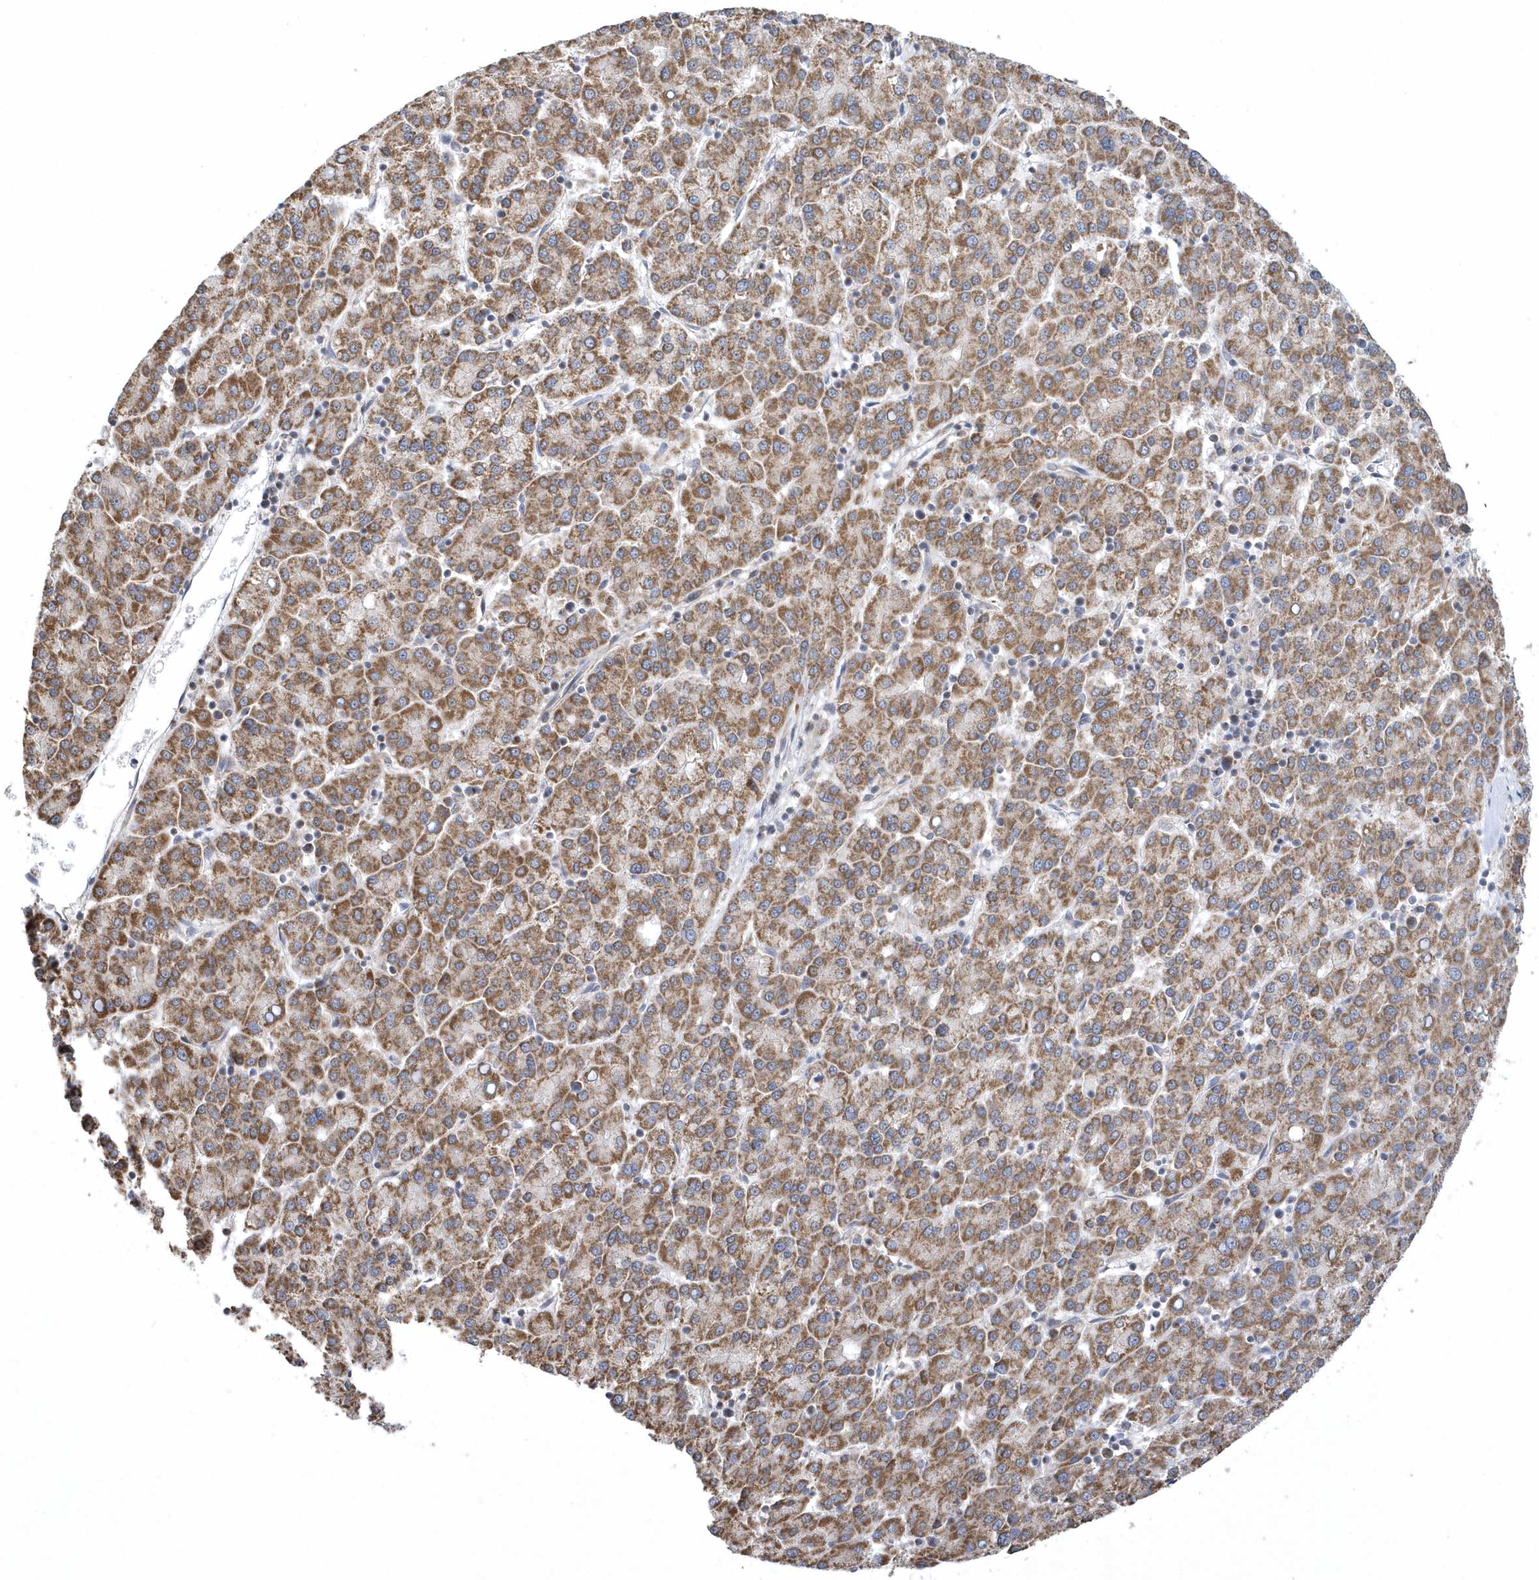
{"staining": {"intensity": "strong", "quantity": ">75%", "location": "cytoplasmic/membranous"}, "tissue": "liver cancer", "cell_type": "Tumor cells", "image_type": "cancer", "snomed": [{"axis": "morphology", "description": "Carcinoma, Hepatocellular, NOS"}, {"axis": "topography", "description": "Liver"}], "caption": "Hepatocellular carcinoma (liver) stained for a protein shows strong cytoplasmic/membranous positivity in tumor cells. (Stains: DAB (3,3'-diaminobenzidine) in brown, nuclei in blue, Microscopy: brightfield microscopy at high magnification).", "gene": "SLX9", "patient": {"sex": "female", "age": 58}}